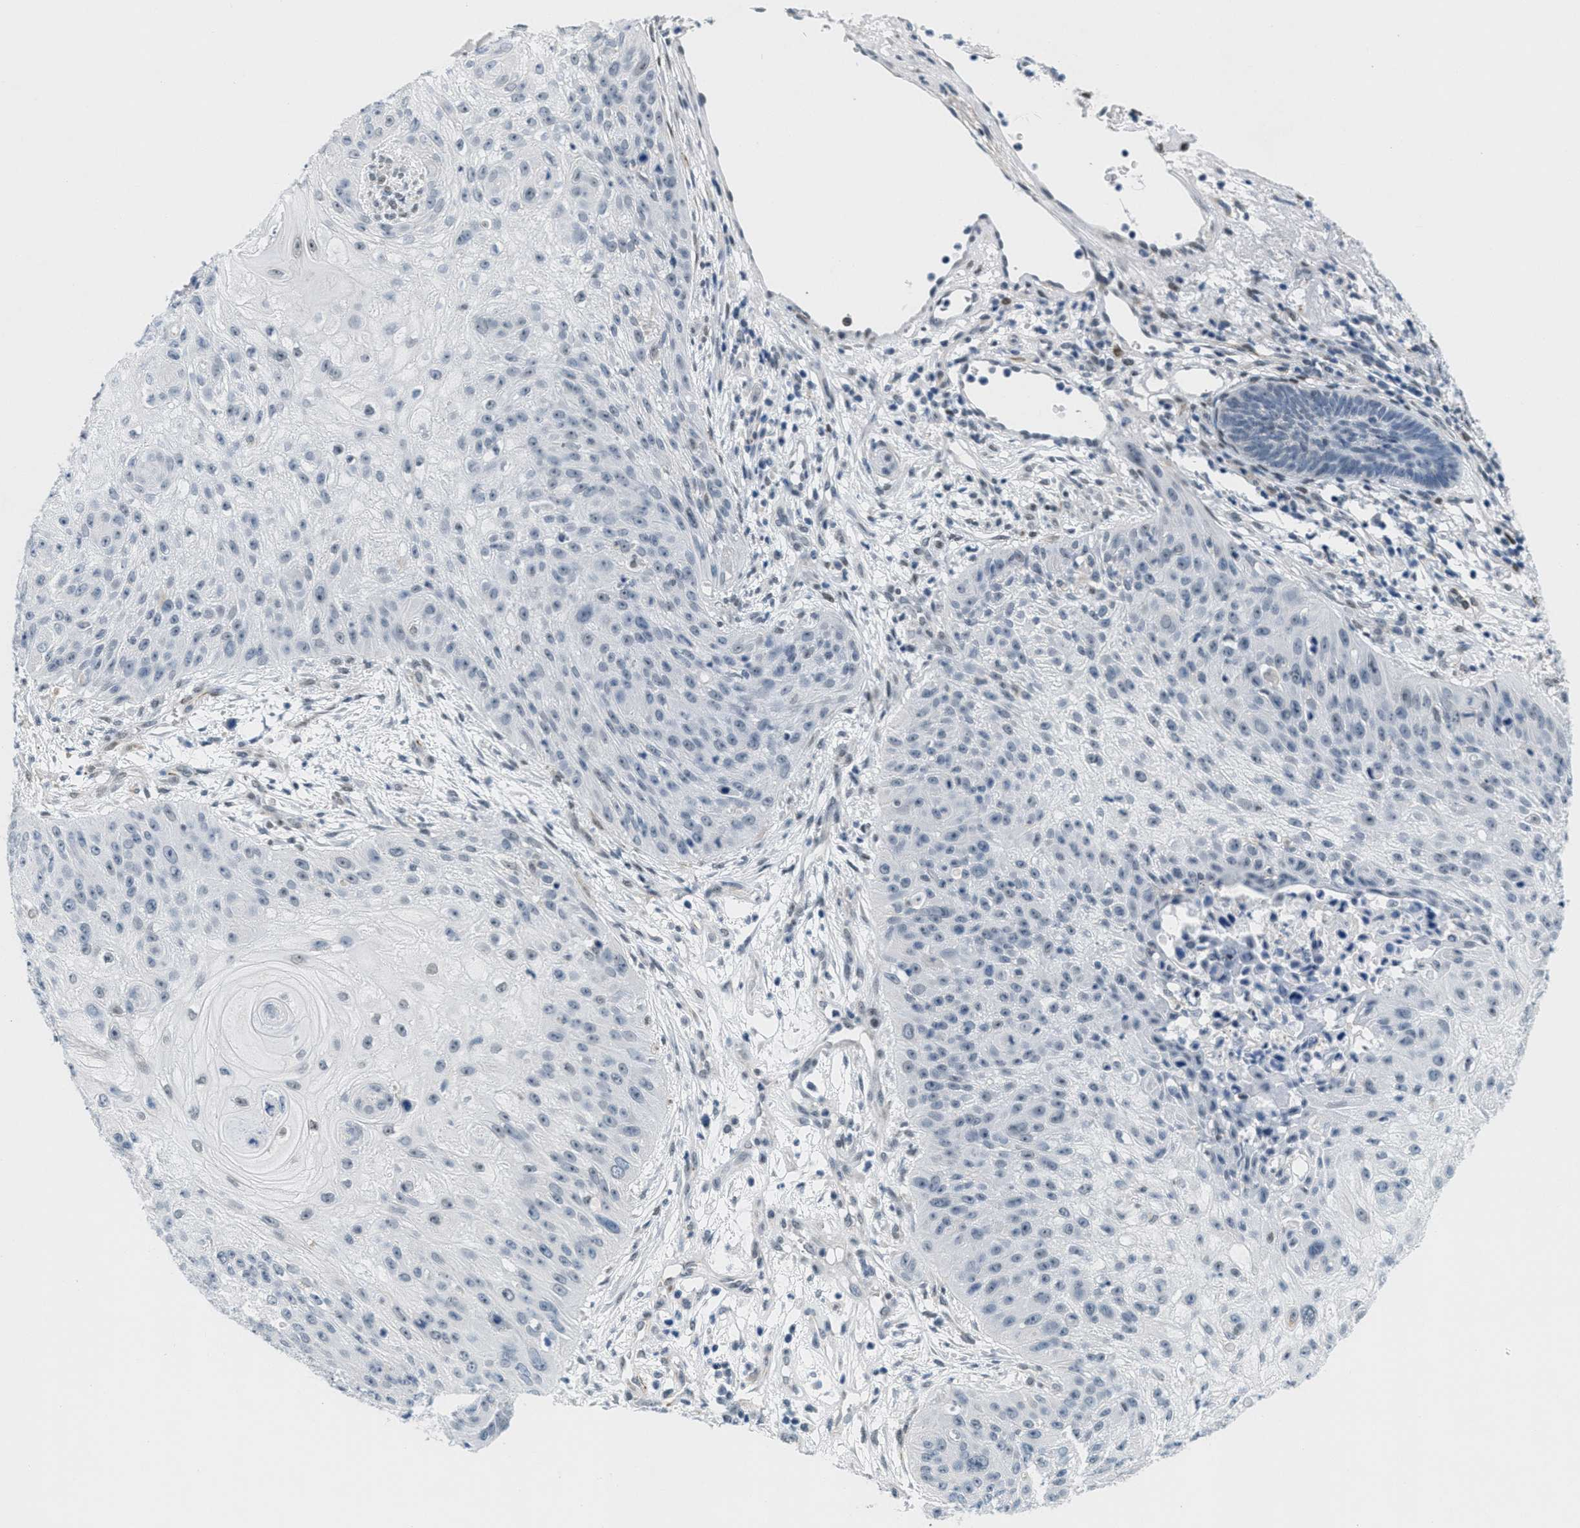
{"staining": {"intensity": "negative", "quantity": "none", "location": "none"}, "tissue": "skin cancer", "cell_type": "Tumor cells", "image_type": "cancer", "snomed": [{"axis": "morphology", "description": "Squamous cell carcinoma, NOS"}, {"axis": "topography", "description": "Skin"}], "caption": "This is an immunohistochemistry (IHC) image of skin cancer (squamous cell carcinoma). There is no expression in tumor cells.", "gene": "HS3ST2", "patient": {"sex": "female", "age": 77}}